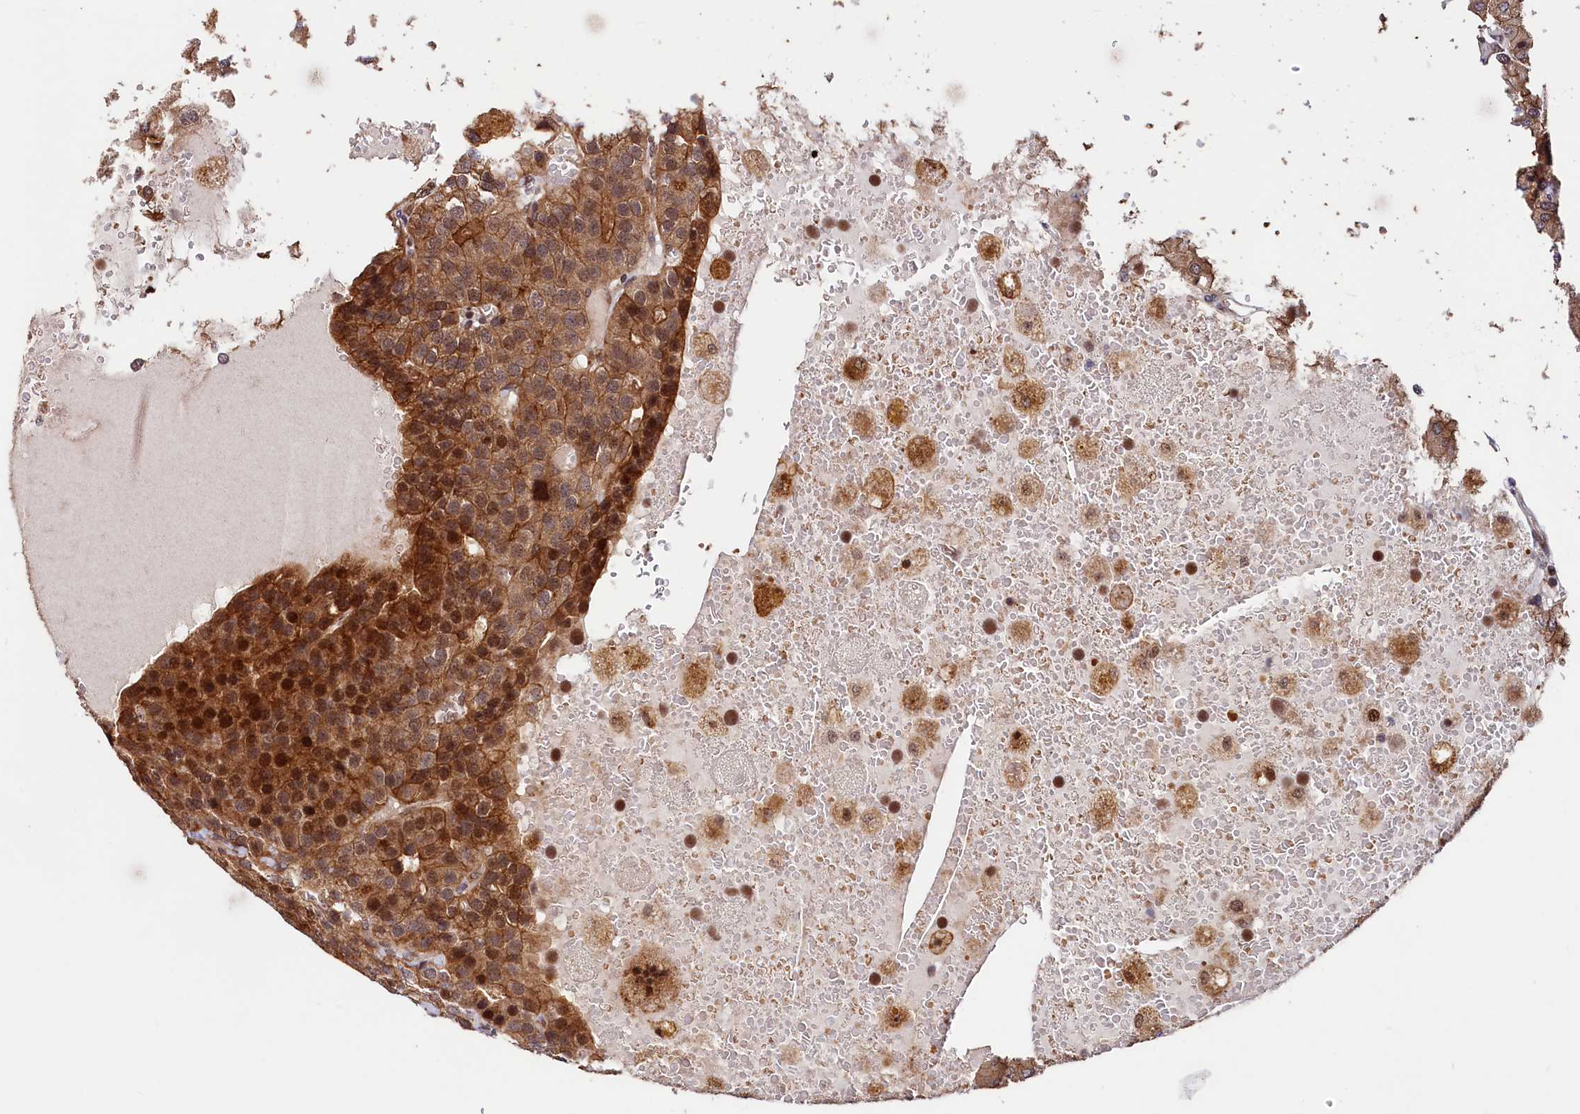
{"staining": {"intensity": "moderate", "quantity": ">75%", "location": "cytoplasmic/membranous,nuclear"}, "tissue": "parathyroid gland", "cell_type": "Glandular cells", "image_type": "normal", "snomed": [{"axis": "morphology", "description": "Normal tissue, NOS"}, {"axis": "morphology", "description": "Adenoma, NOS"}, {"axis": "topography", "description": "Parathyroid gland"}], "caption": "Parathyroid gland stained with immunohistochemistry (IHC) demonstrates moderate cytoplasmic/membranous,nuclear expression in approximately >75% of glandular cells. Using DAB (brown) and hematoxylin (blue) stains, captured at high magnification using brightfield microscopy.", "gene": "LEO1", "patient": {"sex": "female", "age": 86}}